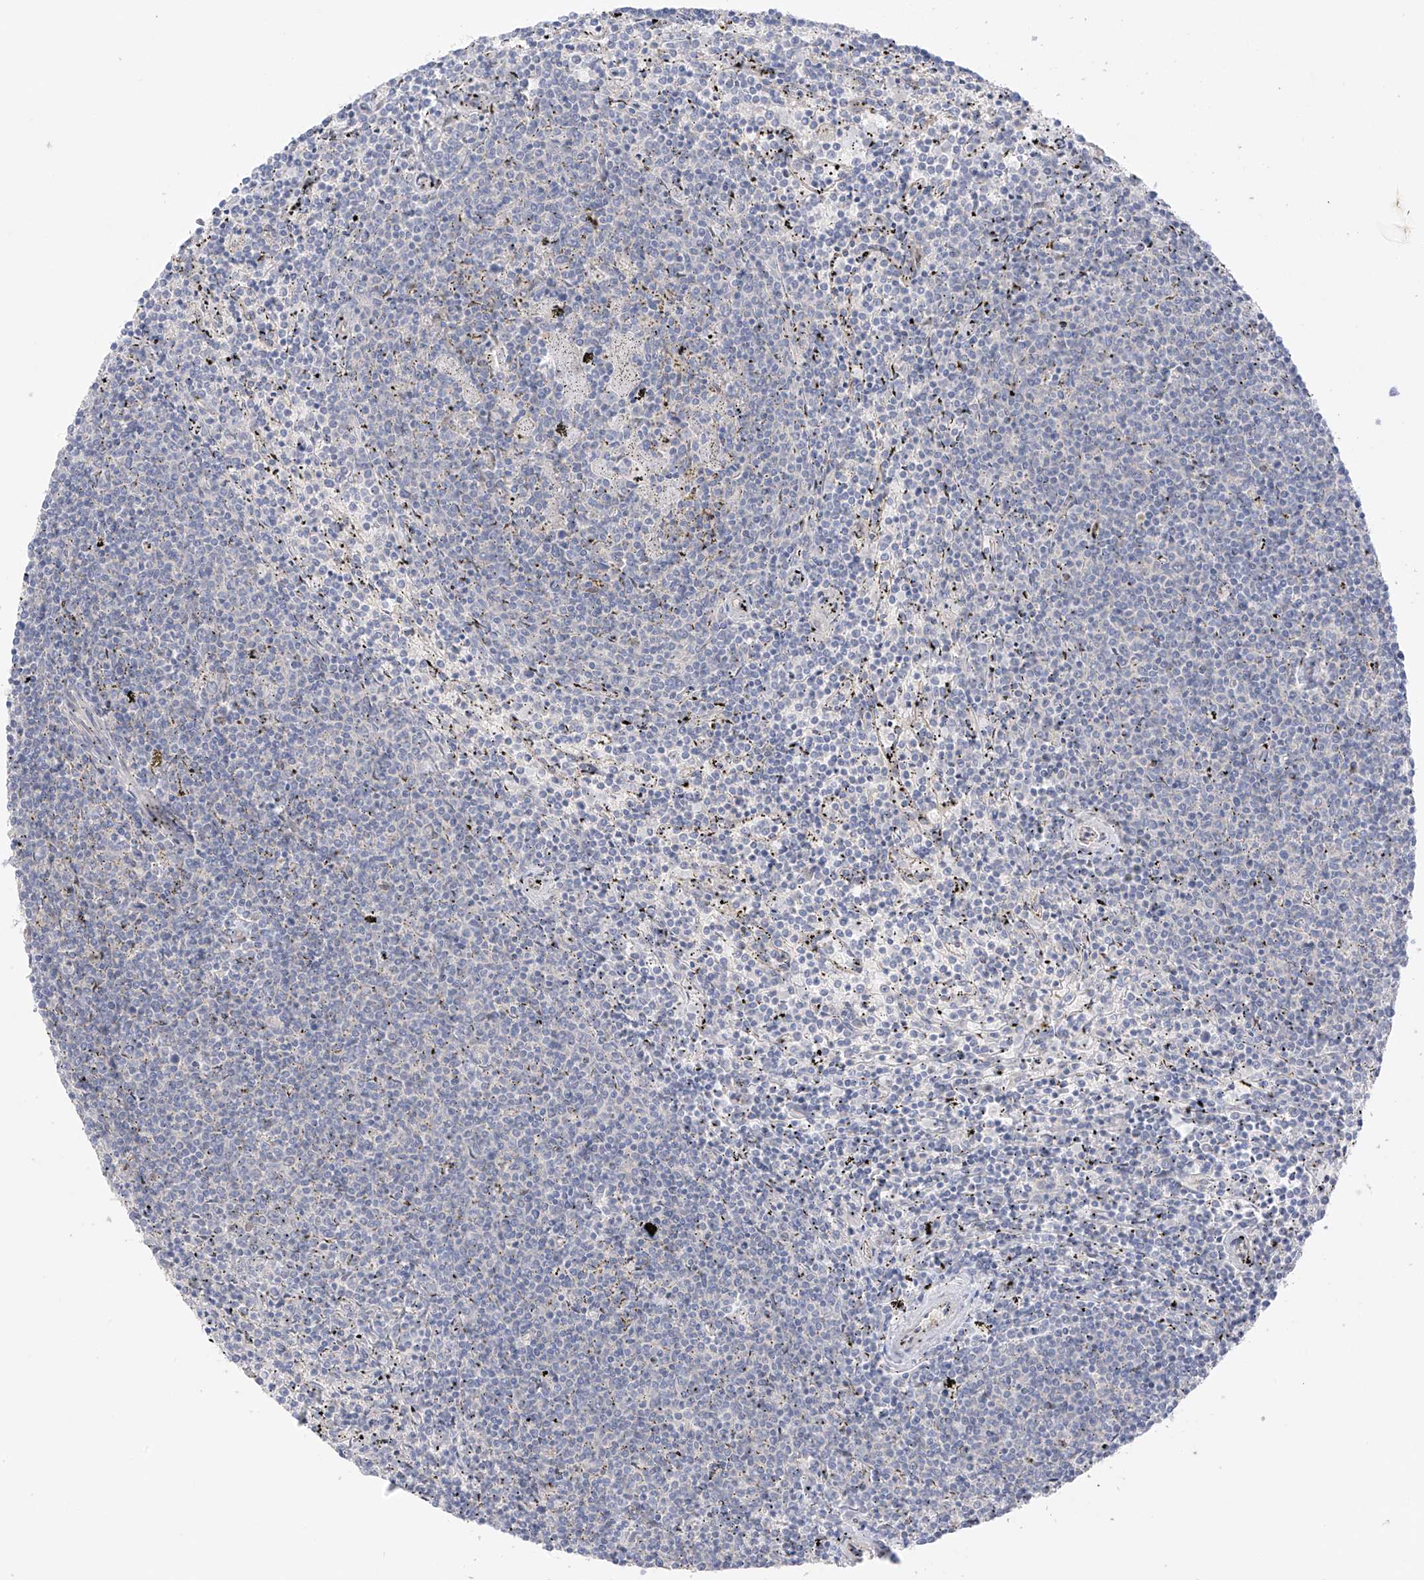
{"staining": {"intensity": "negative", "quantity": "none", "location": "none"}, "tissue": "lymphoma", "cell_type": "Tumor cells", "image_type": "cancer", "snomed": [{"axis": "morphology", "description": "Malignant lymphoma, non-Hodgkin's type, Low grade"}, {"axis": "topography", "description": "Spleen"}], "caption": "This is an immunohistochemistry image of low-grade malignant lymphoma, non-Hodgkin's type. There is no positivity in tumor cells.", "gene": "EIPR1", "patient": {"sex": "female", "age": 50}}